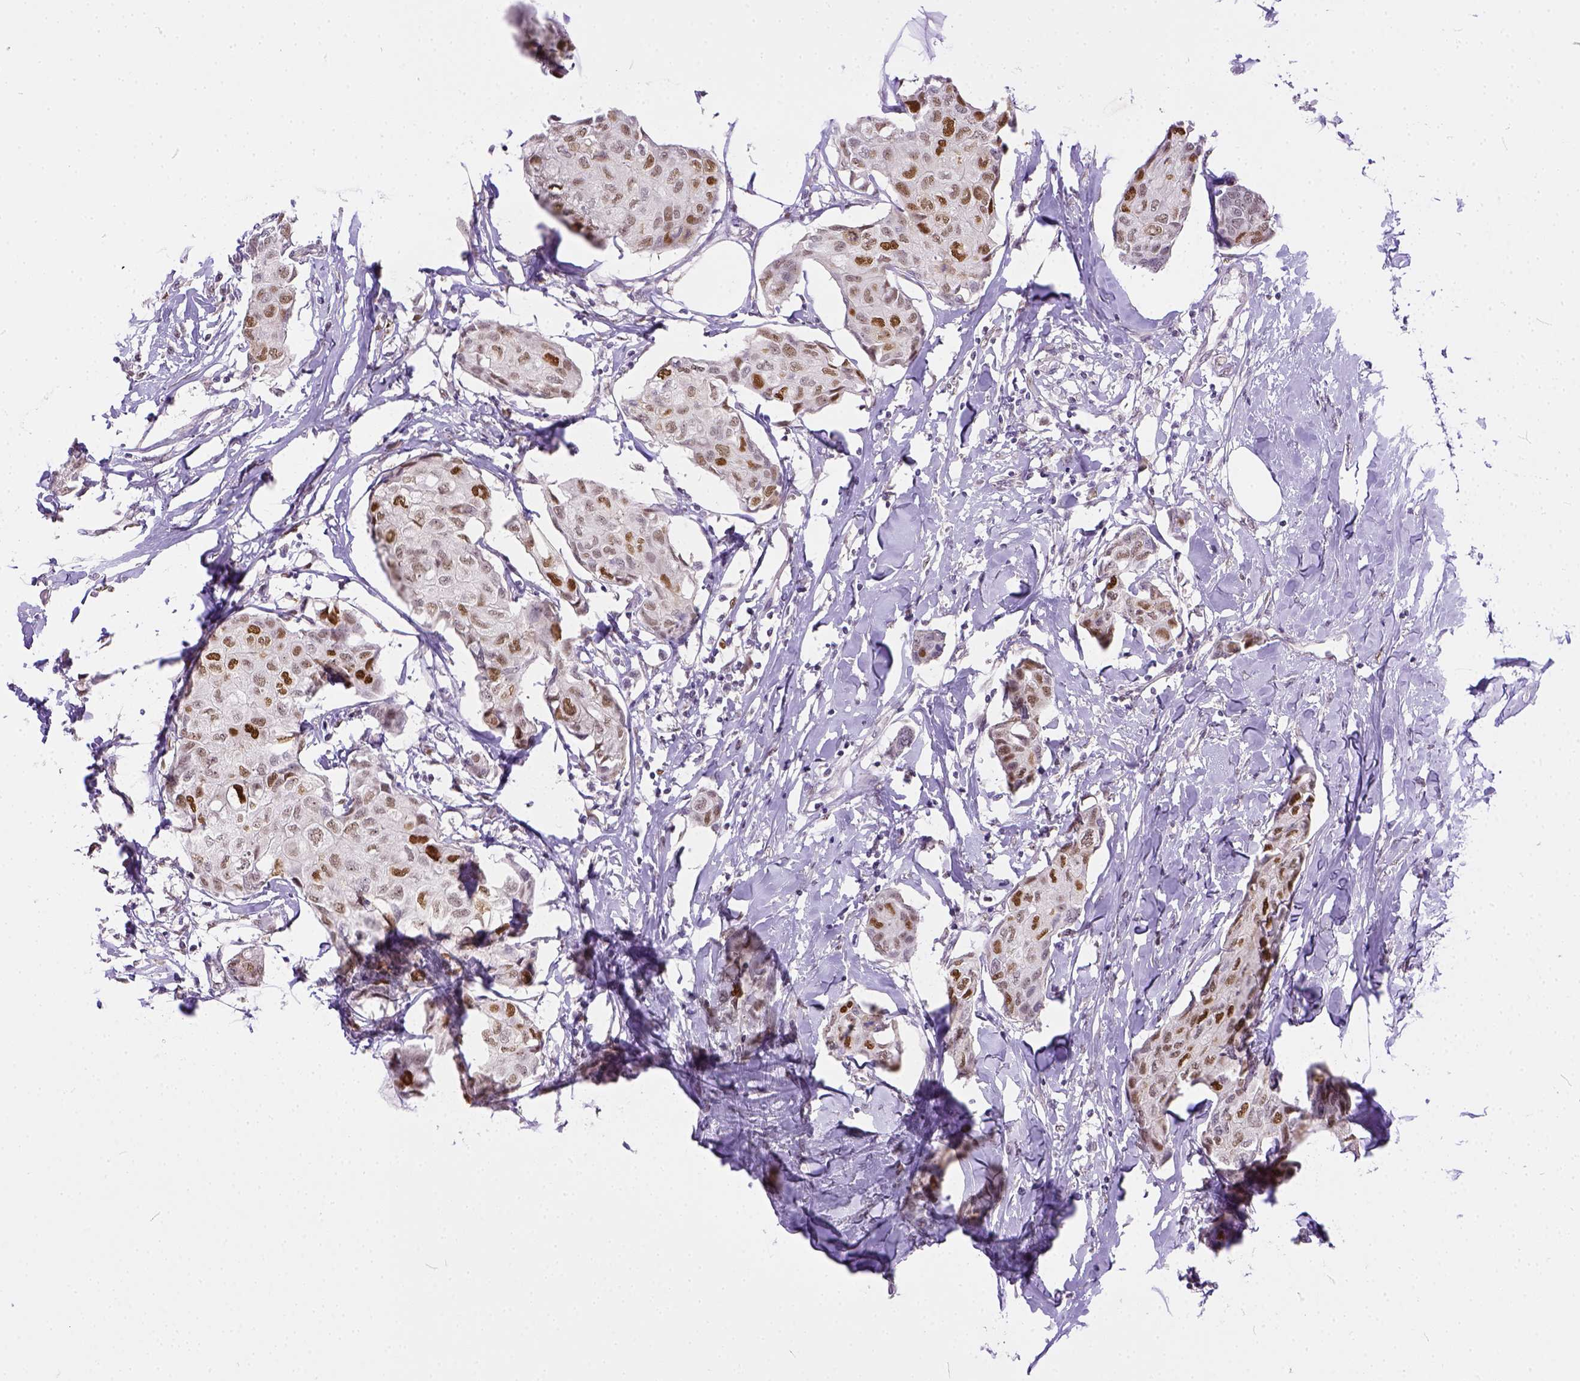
{"staining": {"intensity": "moderate", "quantity": ">75%", "location": "nuclear"}, "tissue": "breast cancer", "cell_type": "Tumor cells", "image_type": "cancer", "snomed": [{"axis": "morphology", "description": "Duct carcinoma"}, {"axis": "topography", "description": "Breast"}], "caption": "Immunohistochemistry of breast cancer reveals medium levels of moderate nuclear positivity in about >75% of tumor cells.", "gene": "ERCC1", "patient": {"sex": "female", "age": 80}}